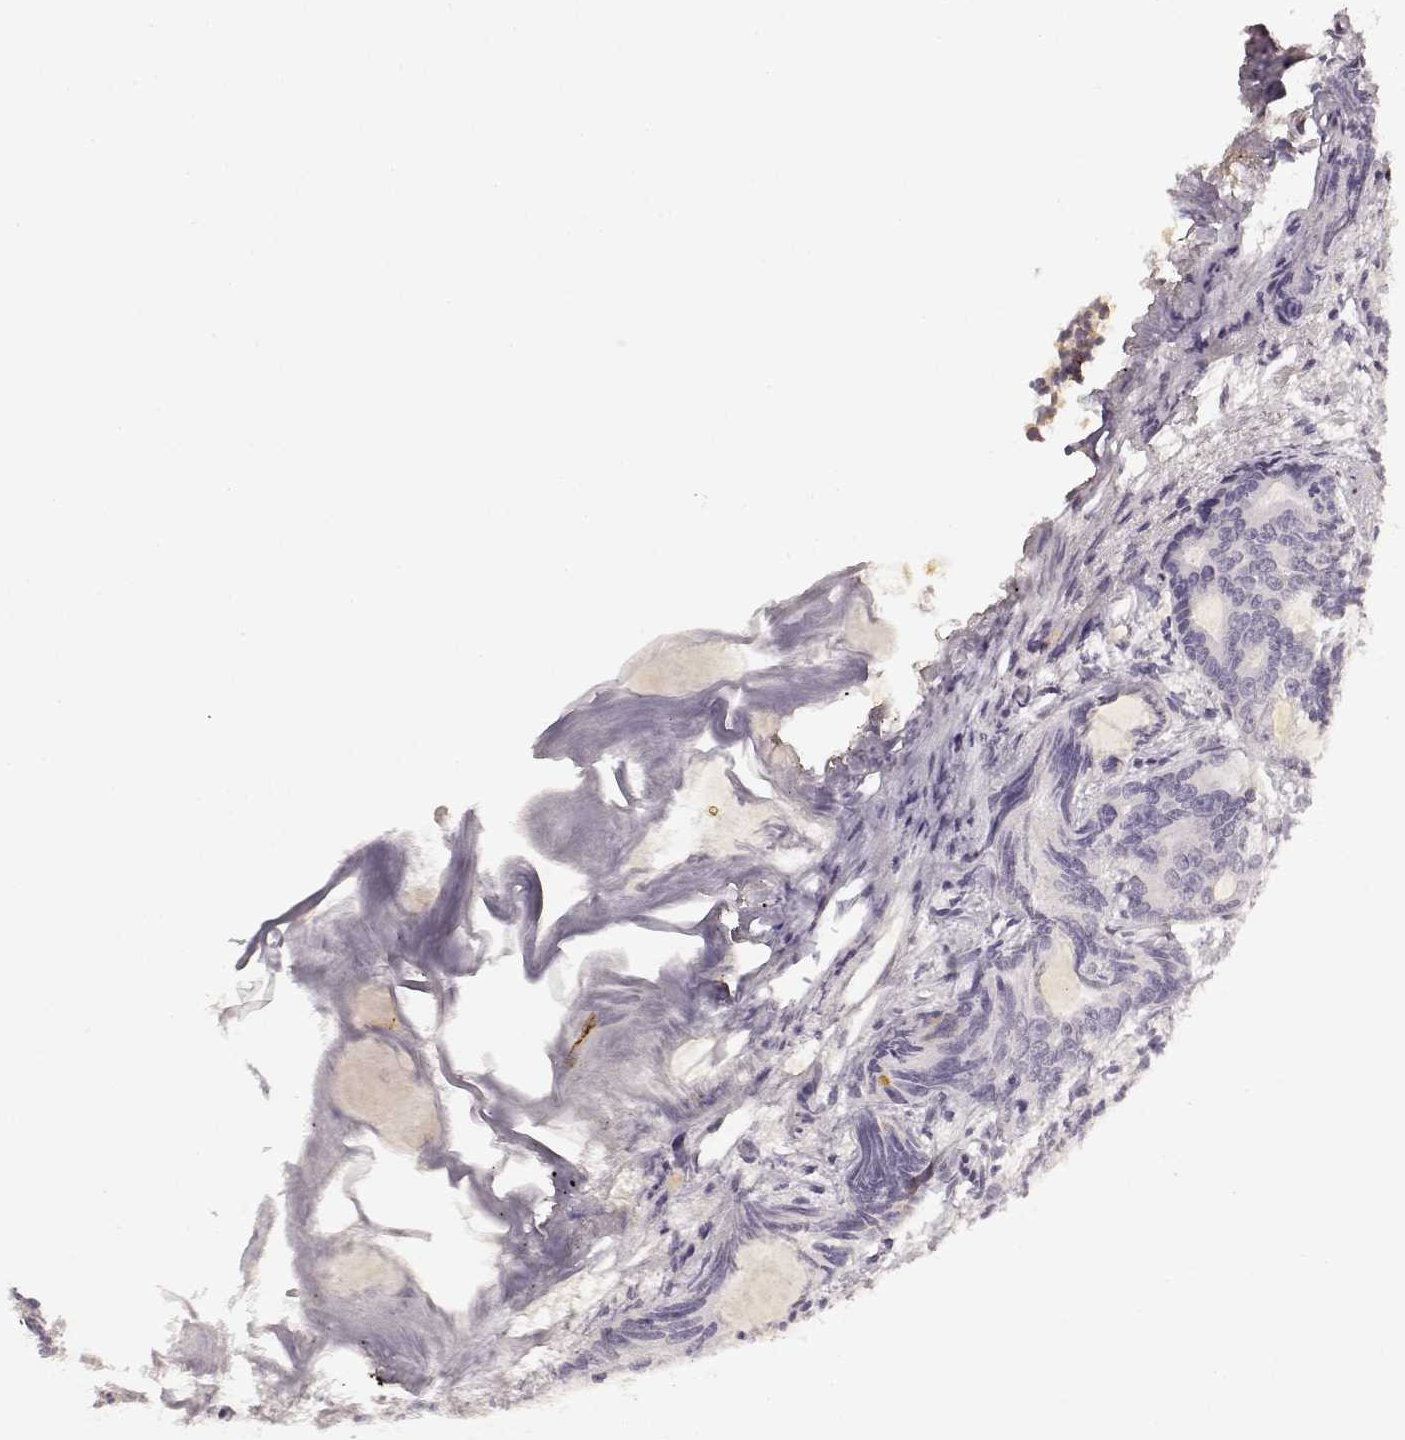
{"staining": {"intensity": "negative", "quantity": "none", "location": "none"}, "tissue": "prostate cancer", "cell_type": "Tumor cells", "image_type": "cancer", "snomed": [{"axis": "morphology", "description": "Adenocarcinoma, Medium grade"}, {"axis": "topography", "description": "Prostate"}], "caption": "Tumor cells show no significant protein expression in adenocarcinoma (medium-grade) (prostate).", "gene": "LAMC2", "patient": {"sex": "male", "age": 74}}